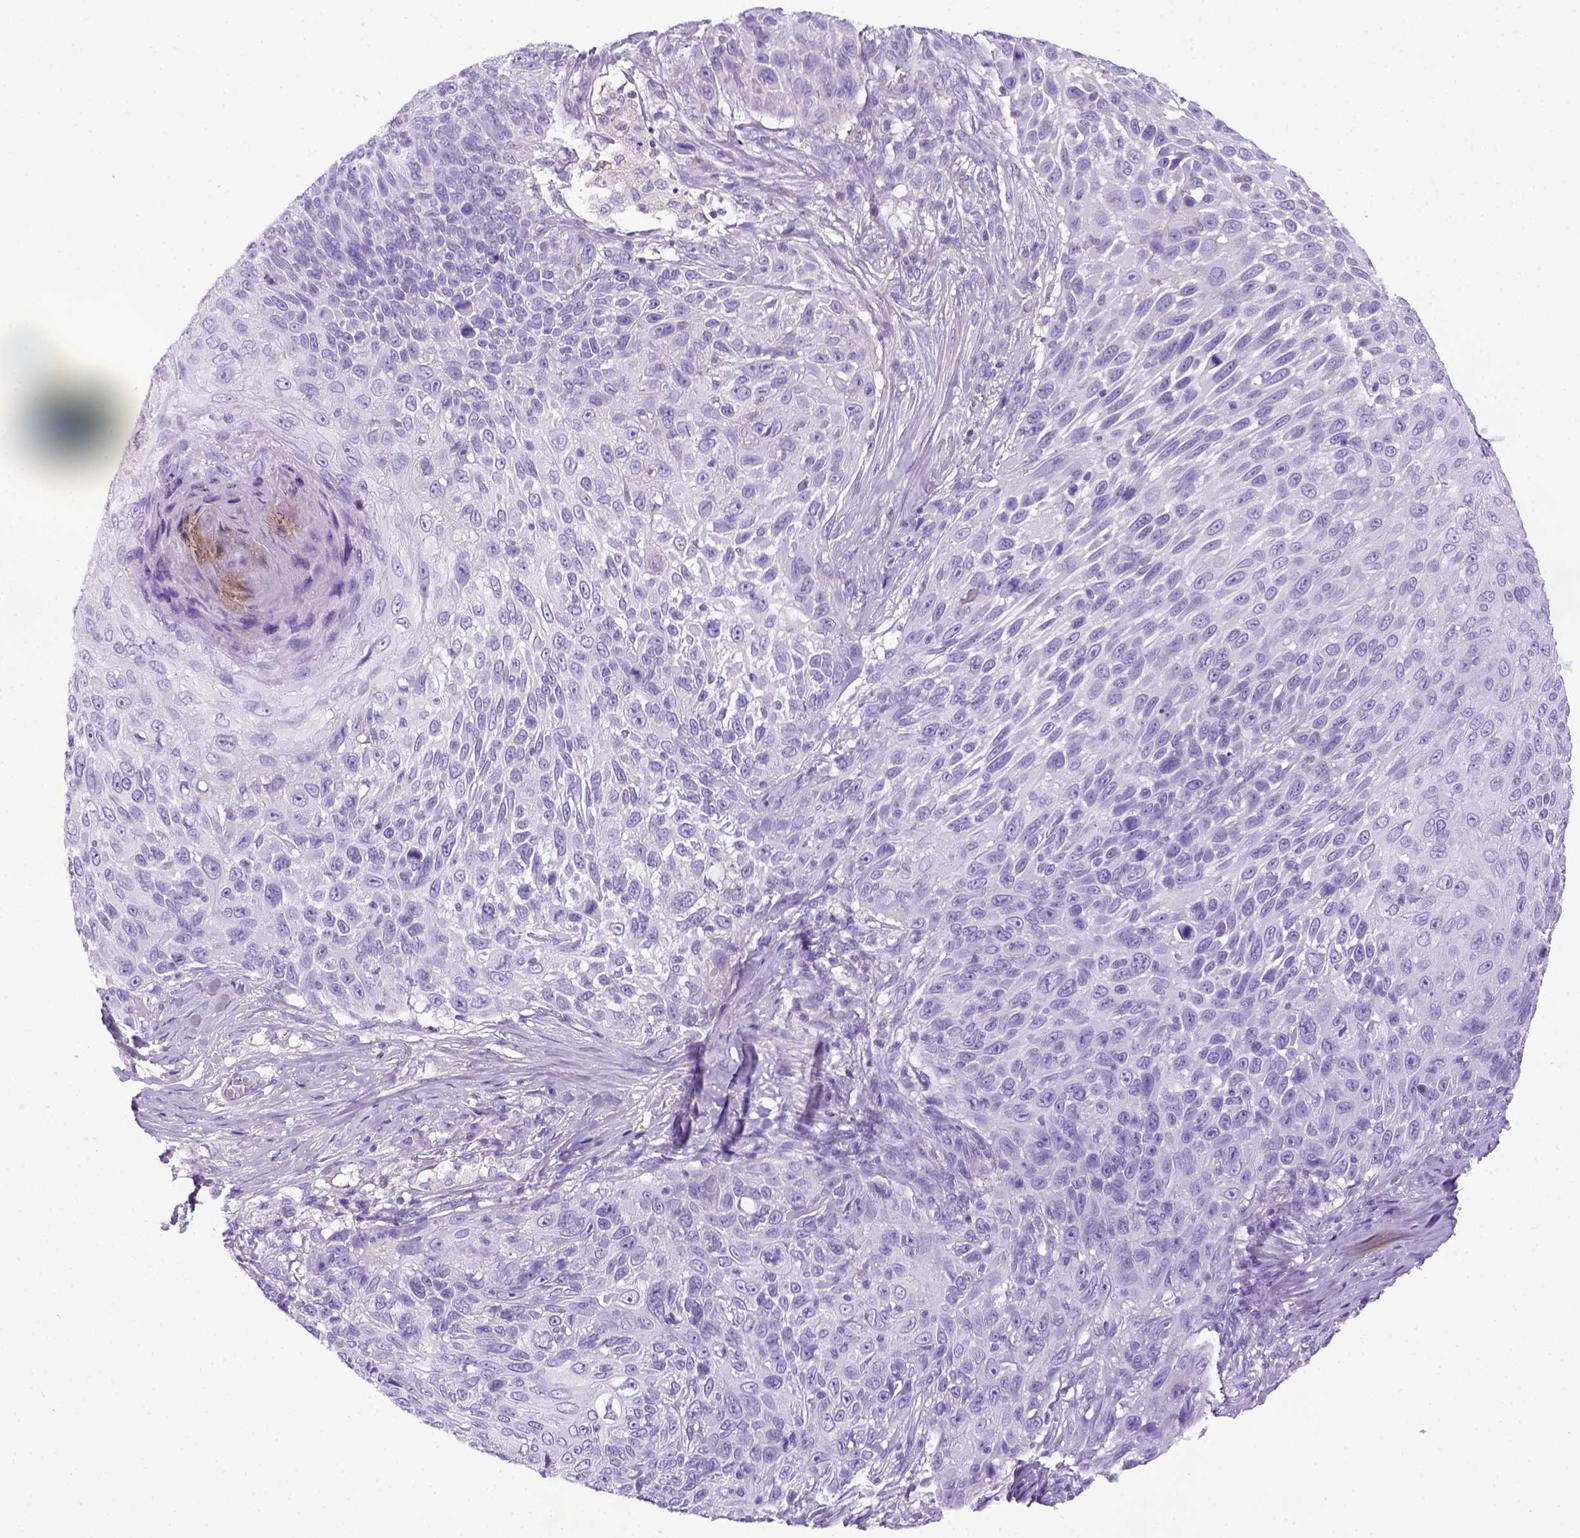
{"staining": {"intensity": "negative", "quantity": "none", "location": "none"}, "tissue": "skin cancer", "cell_type": "Tumor cells", "image_type": "cancer", "snomed": [{"axis": "morphology", "description": "Squamous cell carcinoma, NOS"}, {"axis": "topography", "description": "Skin"}], "caption": "Immunohistochemistry (IHC) of skin cancer (squamous cell carcinoma) demonstrates no staining in tumor cells.", "gene": "ITIH4", "patient": {"sex": "male", "age": 92}}